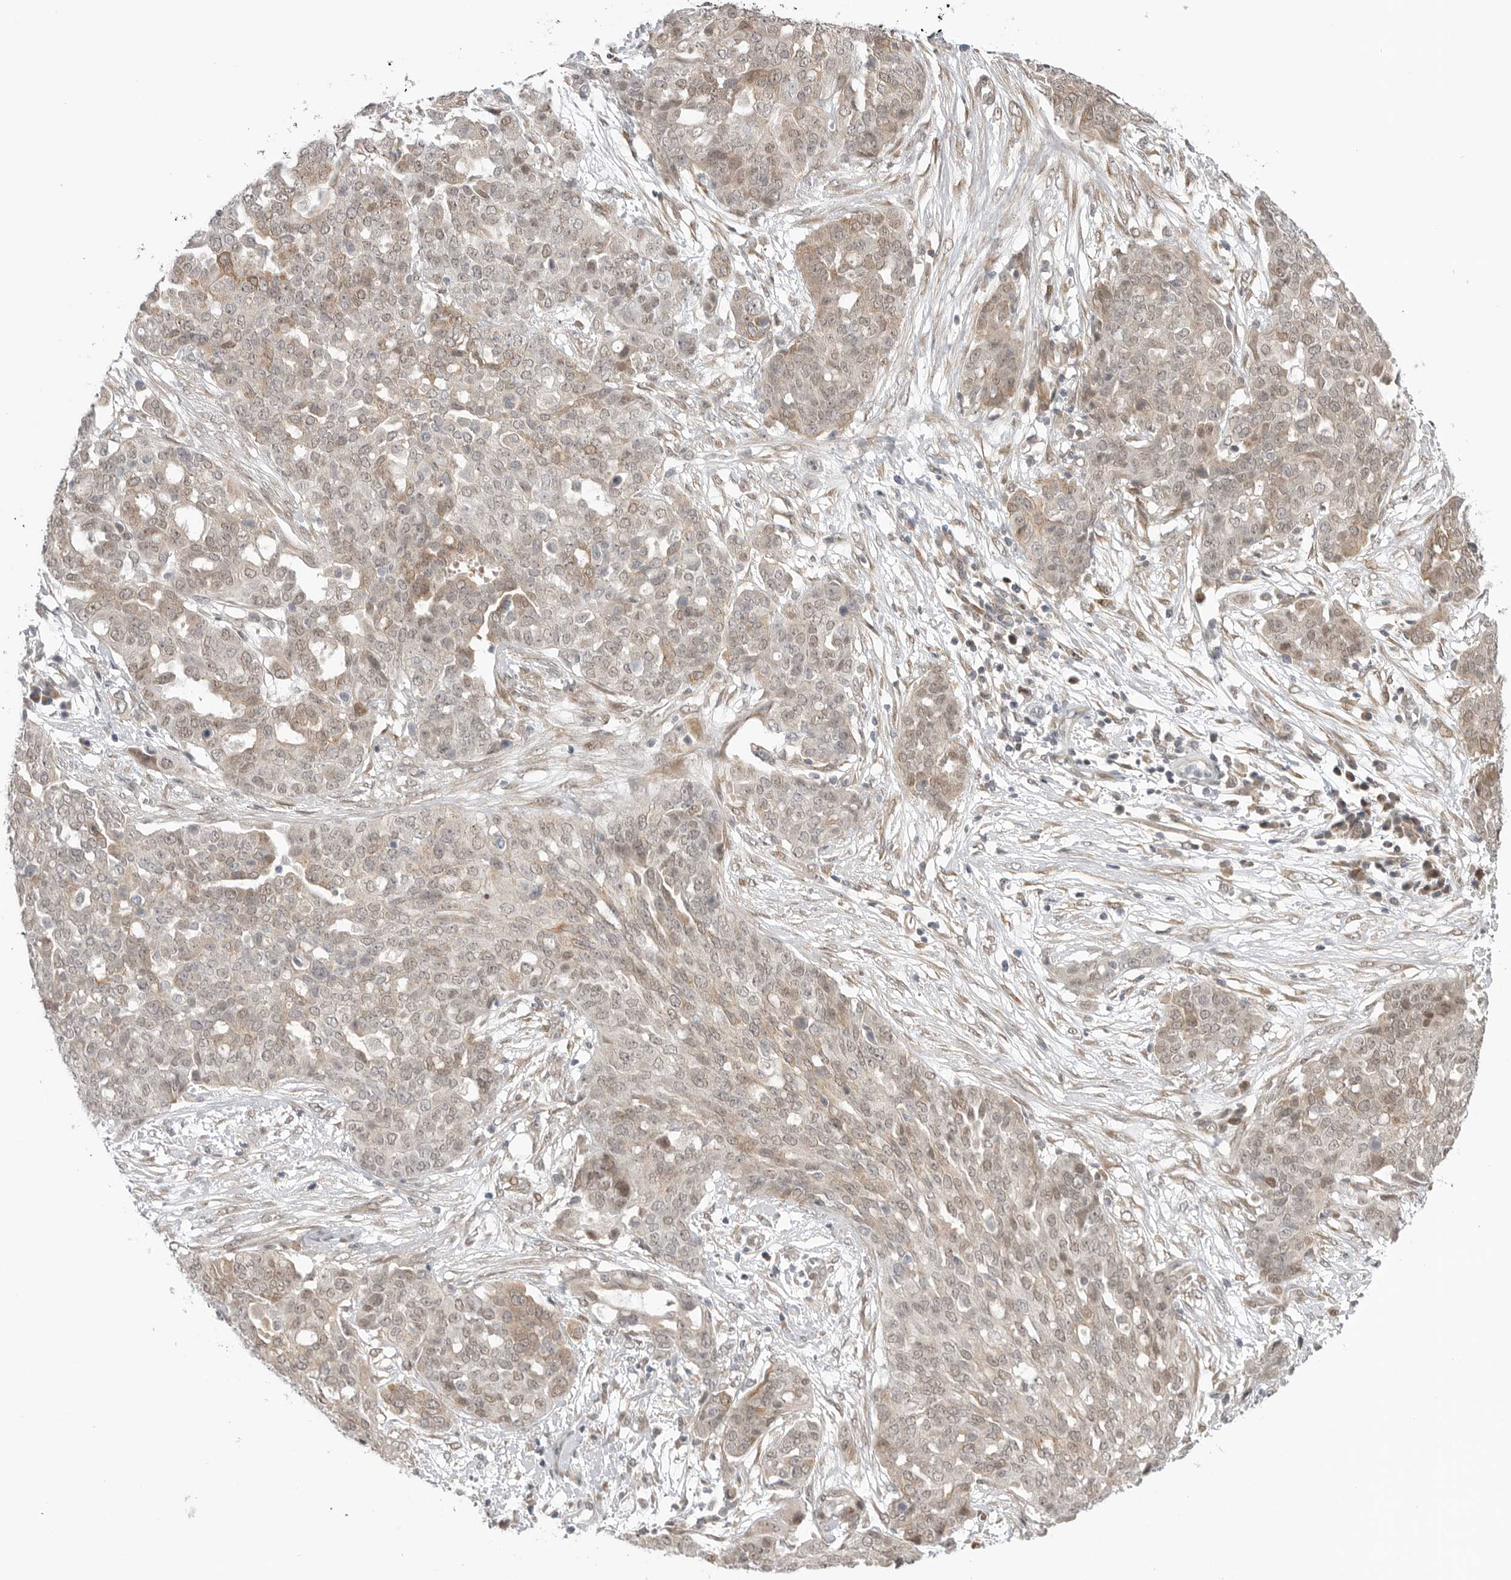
{"staining": {"intensity": "weak", "quantity": ">75%", "location": "cytoplasmic/membranous,nuclear"}, "tissue": "ovarian cancer", "cell_type": "Tumor cells", "image_type": "cancer", "snomed": [{"axis": "morphology", "description": "Cystadenocarcinoma, serous, NOS"}, {"axis": "topography", "description": "Soft tissue"}, {"axis": "topography", "description": "Ovary"}], "caption": "Weak cytoplasmic/membranous and nuclear expression for a protein is appreciated in about >75% of tumor cells of ovarian cancer (serous cystadenocarcinoma) using immunohistochemistry.", "gene": "GGT6", "patient": {"sex": "female", "age": 57}}